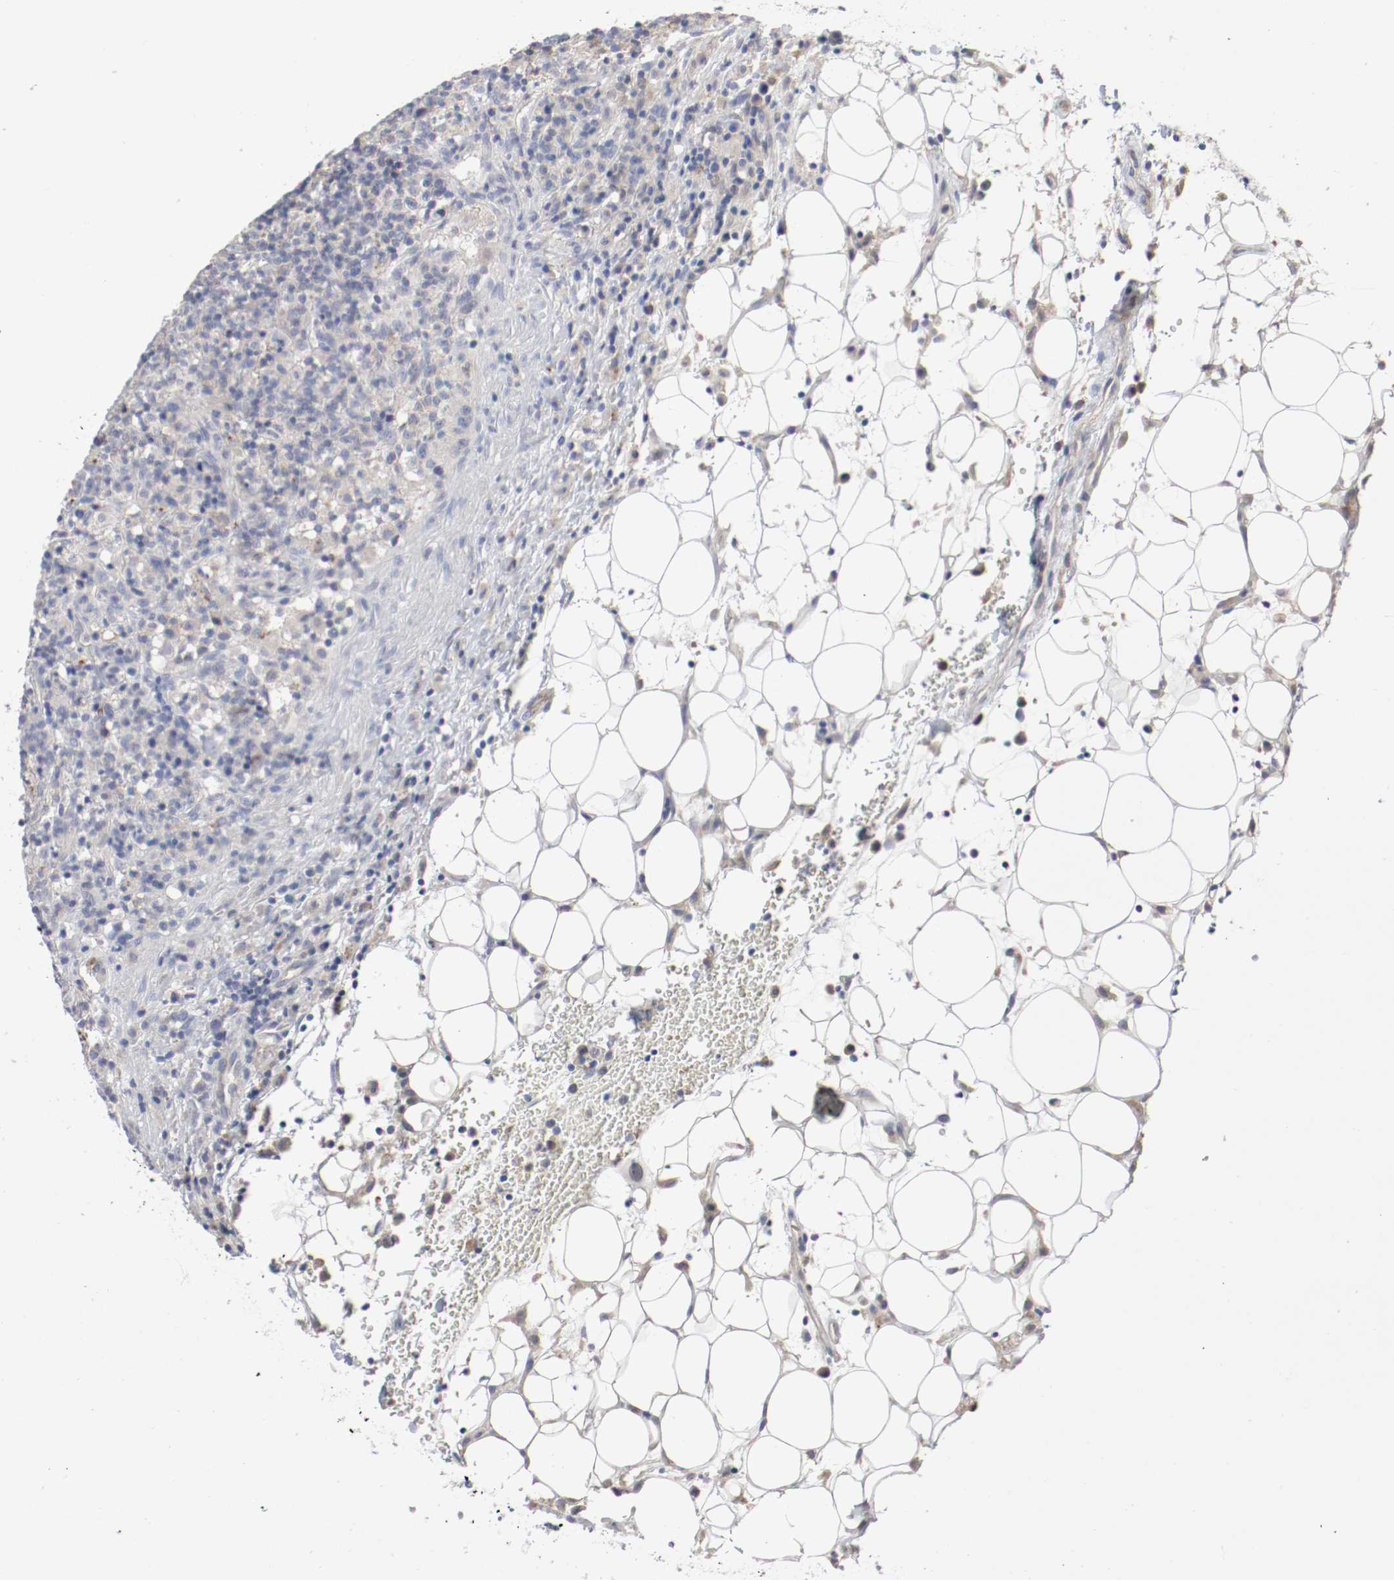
{"staining": {"intensity": "weak", "quantity": "<25%", "location": "cytoplasmic/membranous"}, "tissue": "lymphoma", "cell_type": "Tumor cells", "image_type": "cancer", "snomed": [{"axis": "morphology", "description": "Hodgkin's disease, NOS"}, {"axis": "topography", "description": "Lymph node"}], "caption": "Hodgkin's disease stained for a protein using IHC displays no expression tumor cells.", "gene": "FGFBP1", "patient": {"sex": "male", "age": 65}}